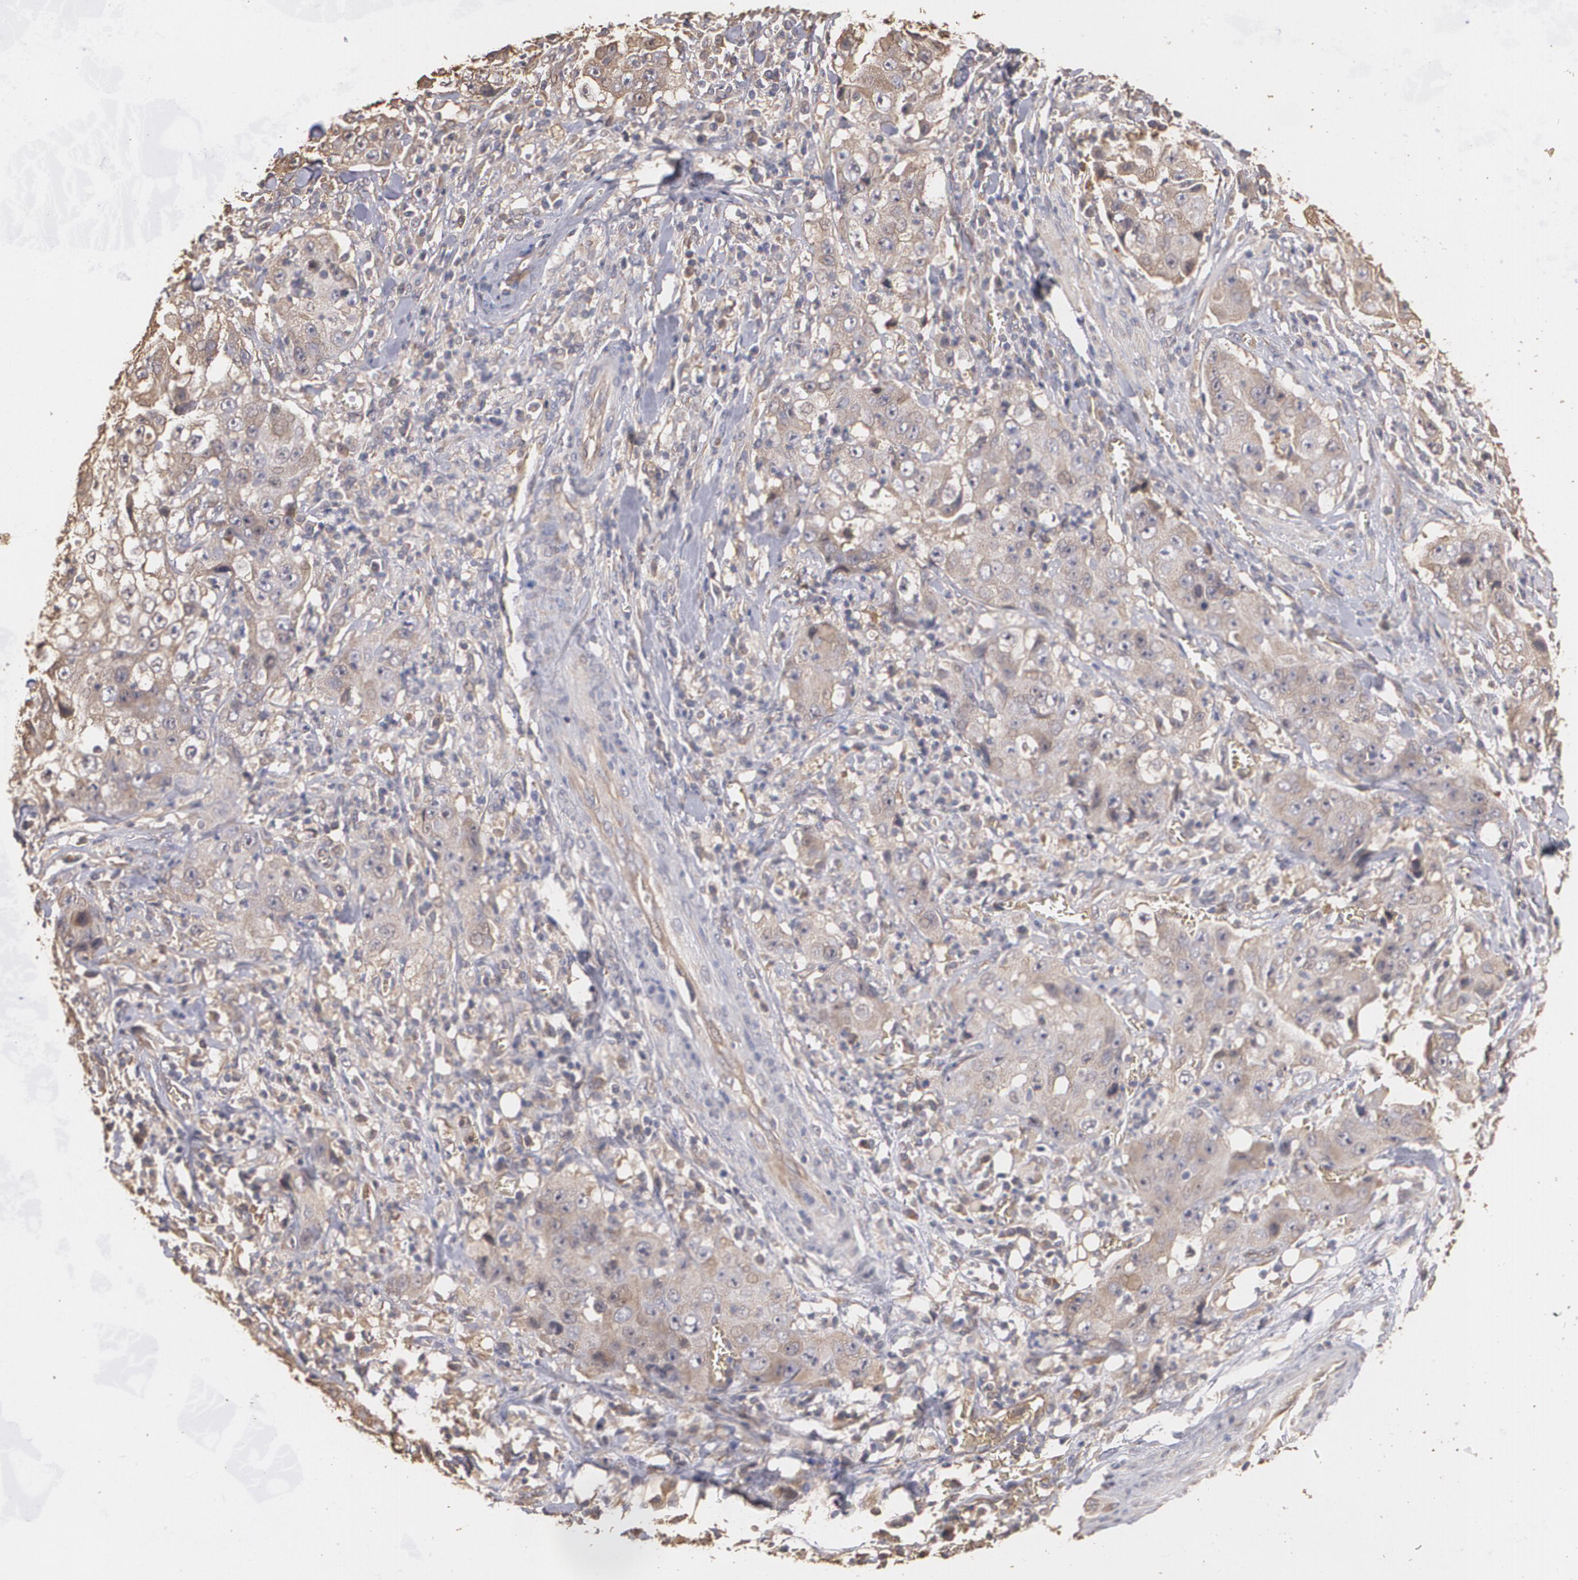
{"staining": {"intensity": "weak", "quantity": ">75%", "location": "cytoplasmic/membranous"}, "tissue": "lung cancer", "cell_type": "Tumor cells", "image_type": "cancer", "snomed": [{"axis": "morphology", "description": "Squamous cell carcinoma, NOS"}, {"axis": "topography", "description": "Lung"}], "caption": "Immunohistochemical staining of lung cancer shows weak cytoplasmic/membranous protein positivity in approximately >75% of tumor cells. The staining is performed using DAB (3,3'-diaminobenzidine) brown chromogen to label protein expression. The nuclei are counter-stained blue using hematoxylin.", "gene": "PON1", "patient": {"sex": "male", "age": 64}}